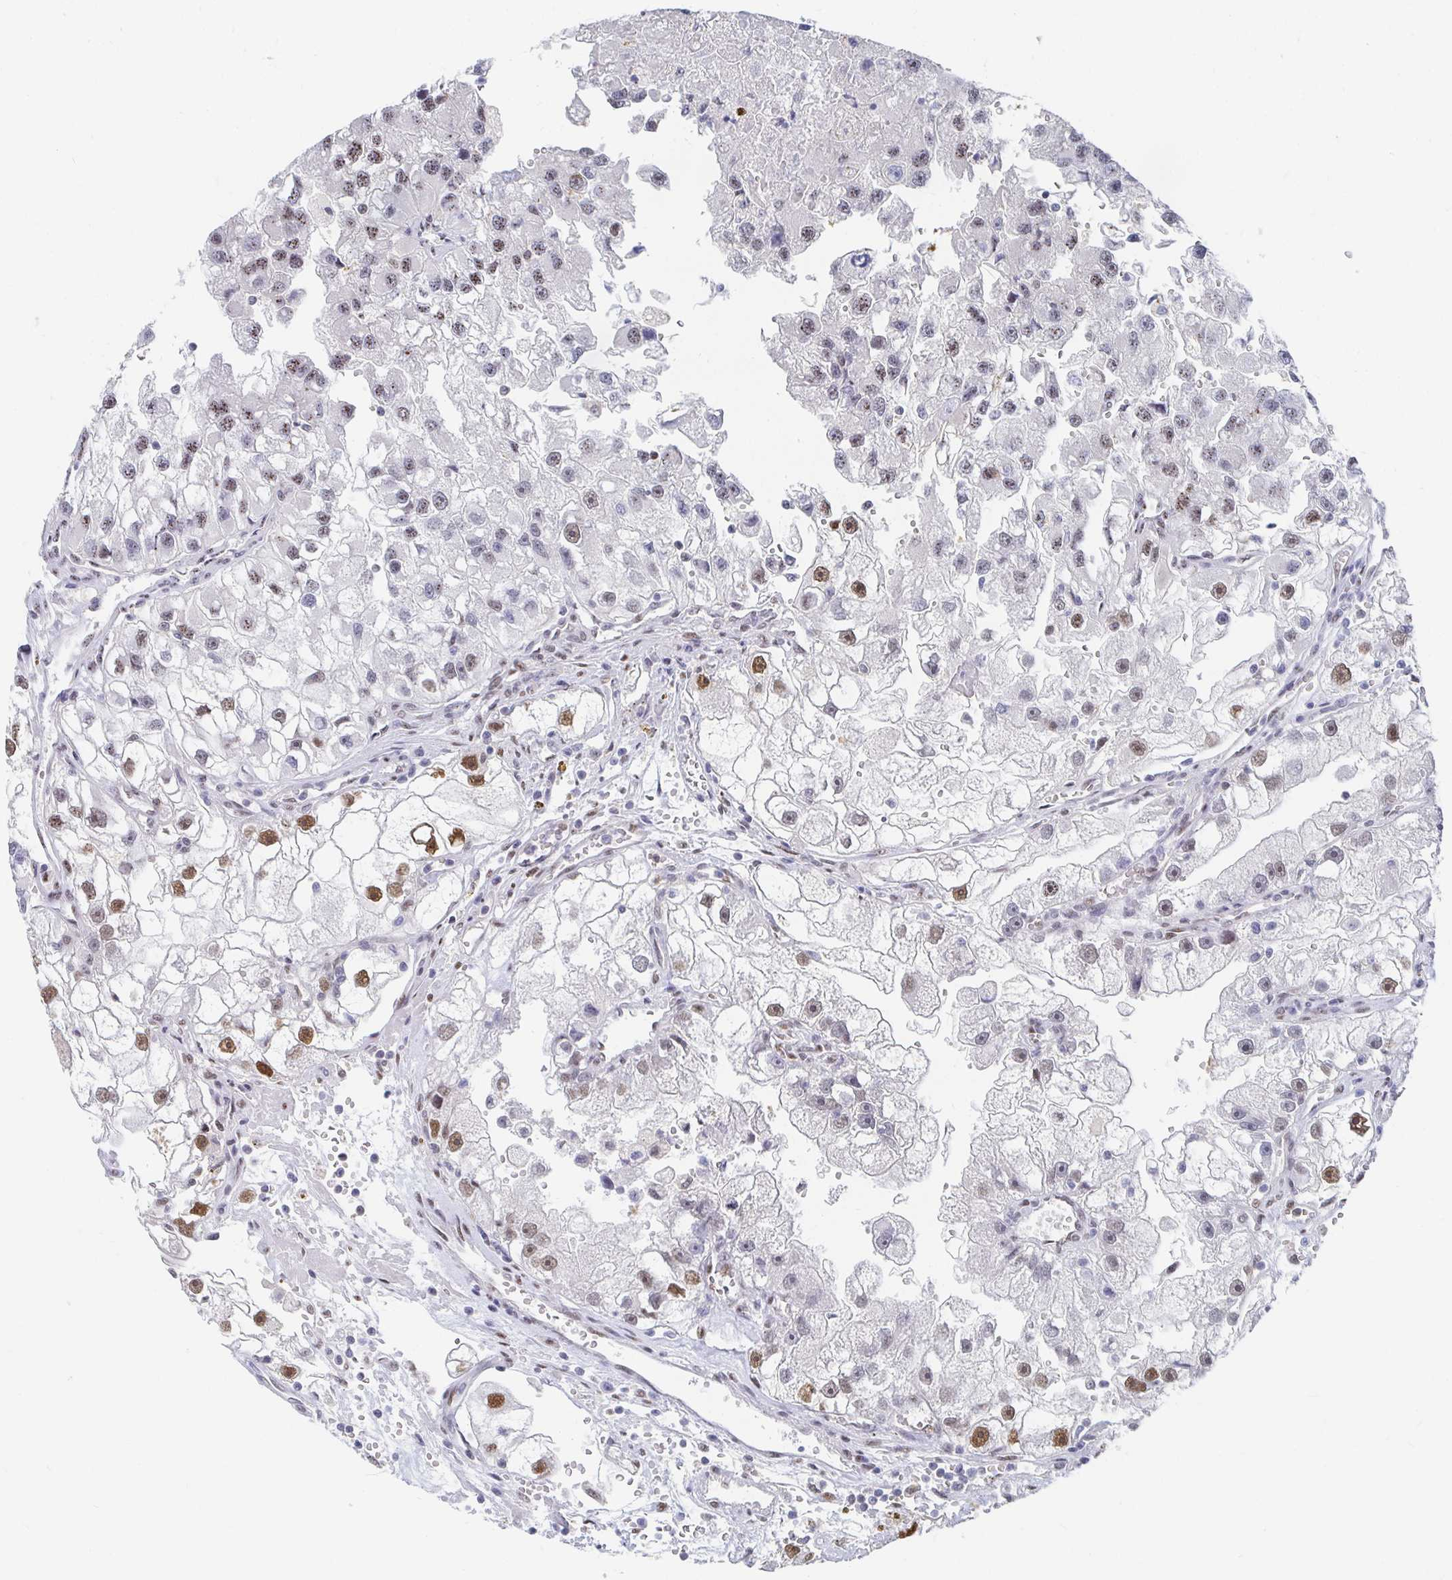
{"staining": {"intensity": "moderate", "quantity": "25%-75%", "location": "nuclear"}, "tissue": "renal cancer", "cell_type": "Tumor cells", "image_type": "cancer", "snomed": [{"axis": "morphology", "description": "Adenocarcinoma, NOS"}, {"axis": "topography", "description": "Kidney"}], "caption": "There is medium levels of moderate nuclear positivity in tumor cells of adenocarcinoma (renal), as demonstrated by immunohistochemical staining (brown color).", "gene": "CLIC3", "patient": {"sex": "male", "age": 63}}